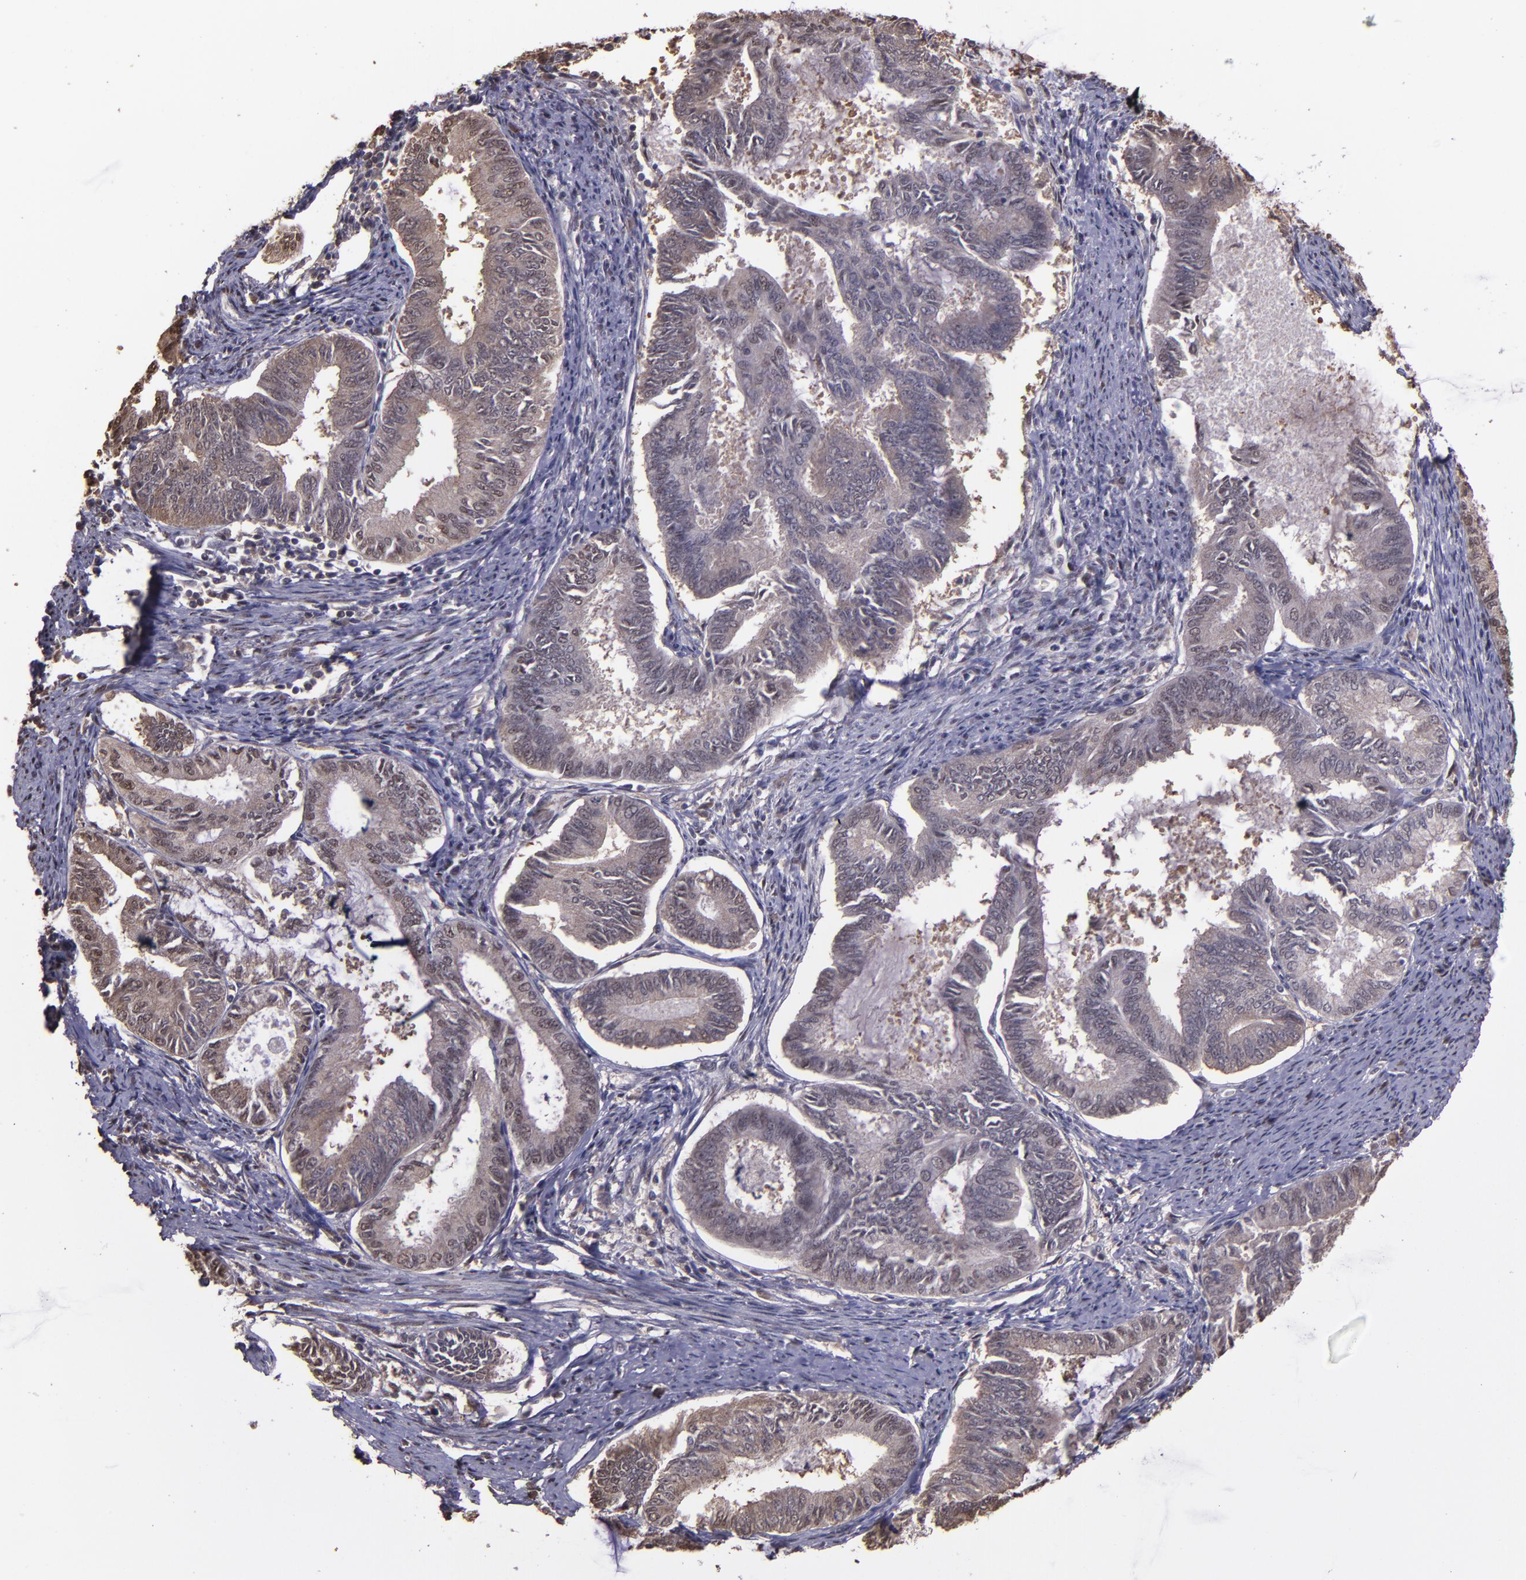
{"staining": {"intensity": "moderate", "quantity": ">75%", "location": "cytoplasmic/membranous"}, "tissue": "endometrial cancer", "cell_type": "Tumor cells", "image_type": "cancer", "snomed": [{"axis": "morphology", "description": "Adenocarcinoma, NOS"}, {"axis": "topography", "description": "Endometrium"}], "caption": "Immunohistochemical staining of human adenocarcinoma (endometrial) displays medium levels of moderate cytoplasmic/membranous protein staining in about >75% of tumor cells.", "gene": "SERPINF2", "patient": {"sex": "female", "age": 86}}